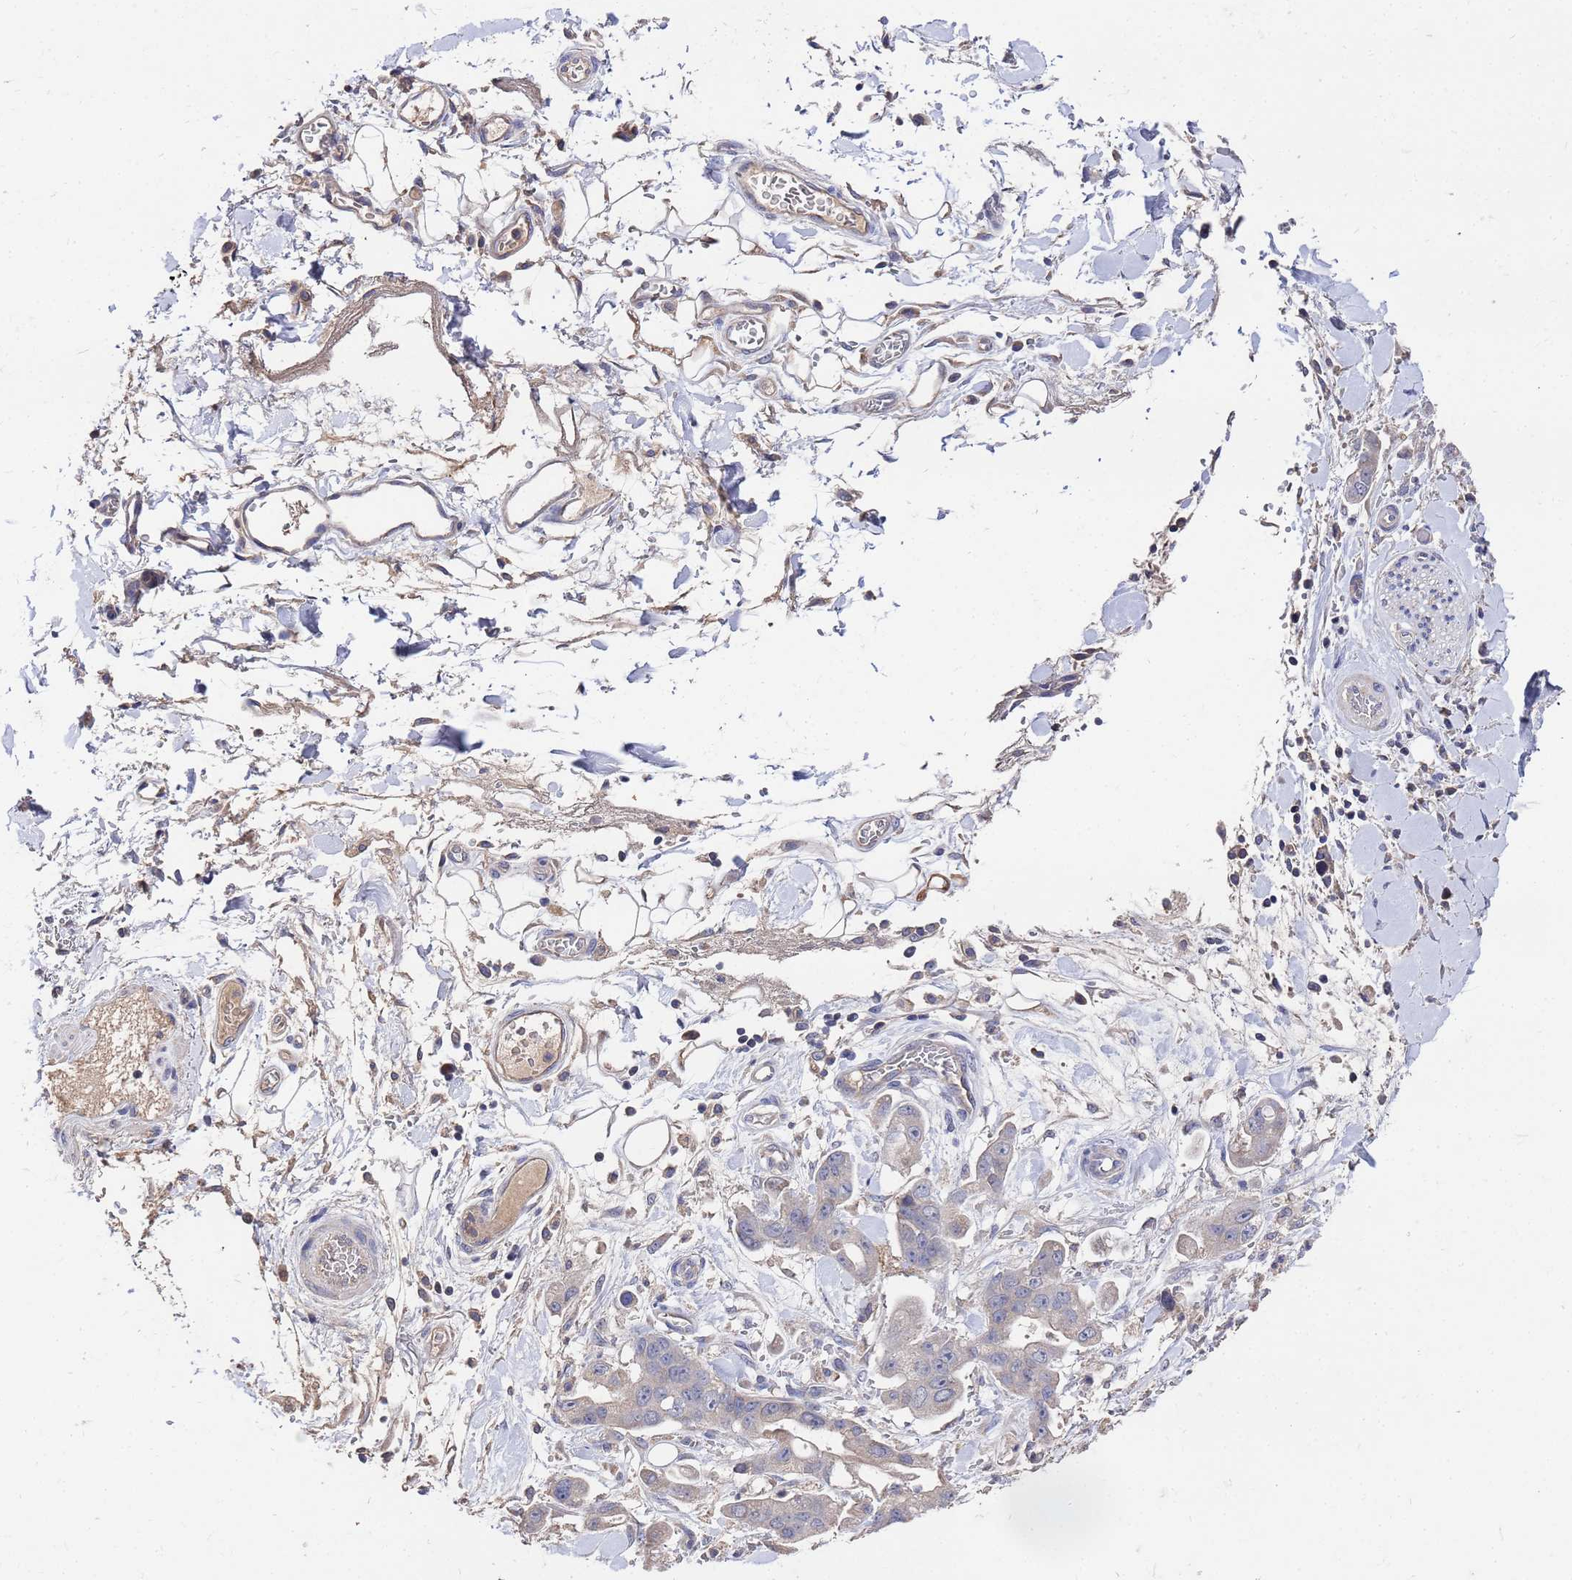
{"staining": {"intensity": "negative", "quantity": "none", "location": "none"}, "tissue": "stomach cancer", "cell_type": "Tumor cells", "image_type": "cancer", "snomed": [{"axis": "morphology", "description": "Adenocarcinoma, NOS"}, {"axis": "topography", "description": "Stomach"}], "caption": "Protein analysis of stomach adenocarcinoma demonstrates no significant staining in tumor cells. Brightfield microscopy of immunohistochemistry (IHC) stained with DAB (brown) and hematoxylin (blue), captured at high magnification.", "gene": "TCP10L", "patient": {"sex": "male", "age": 62}}